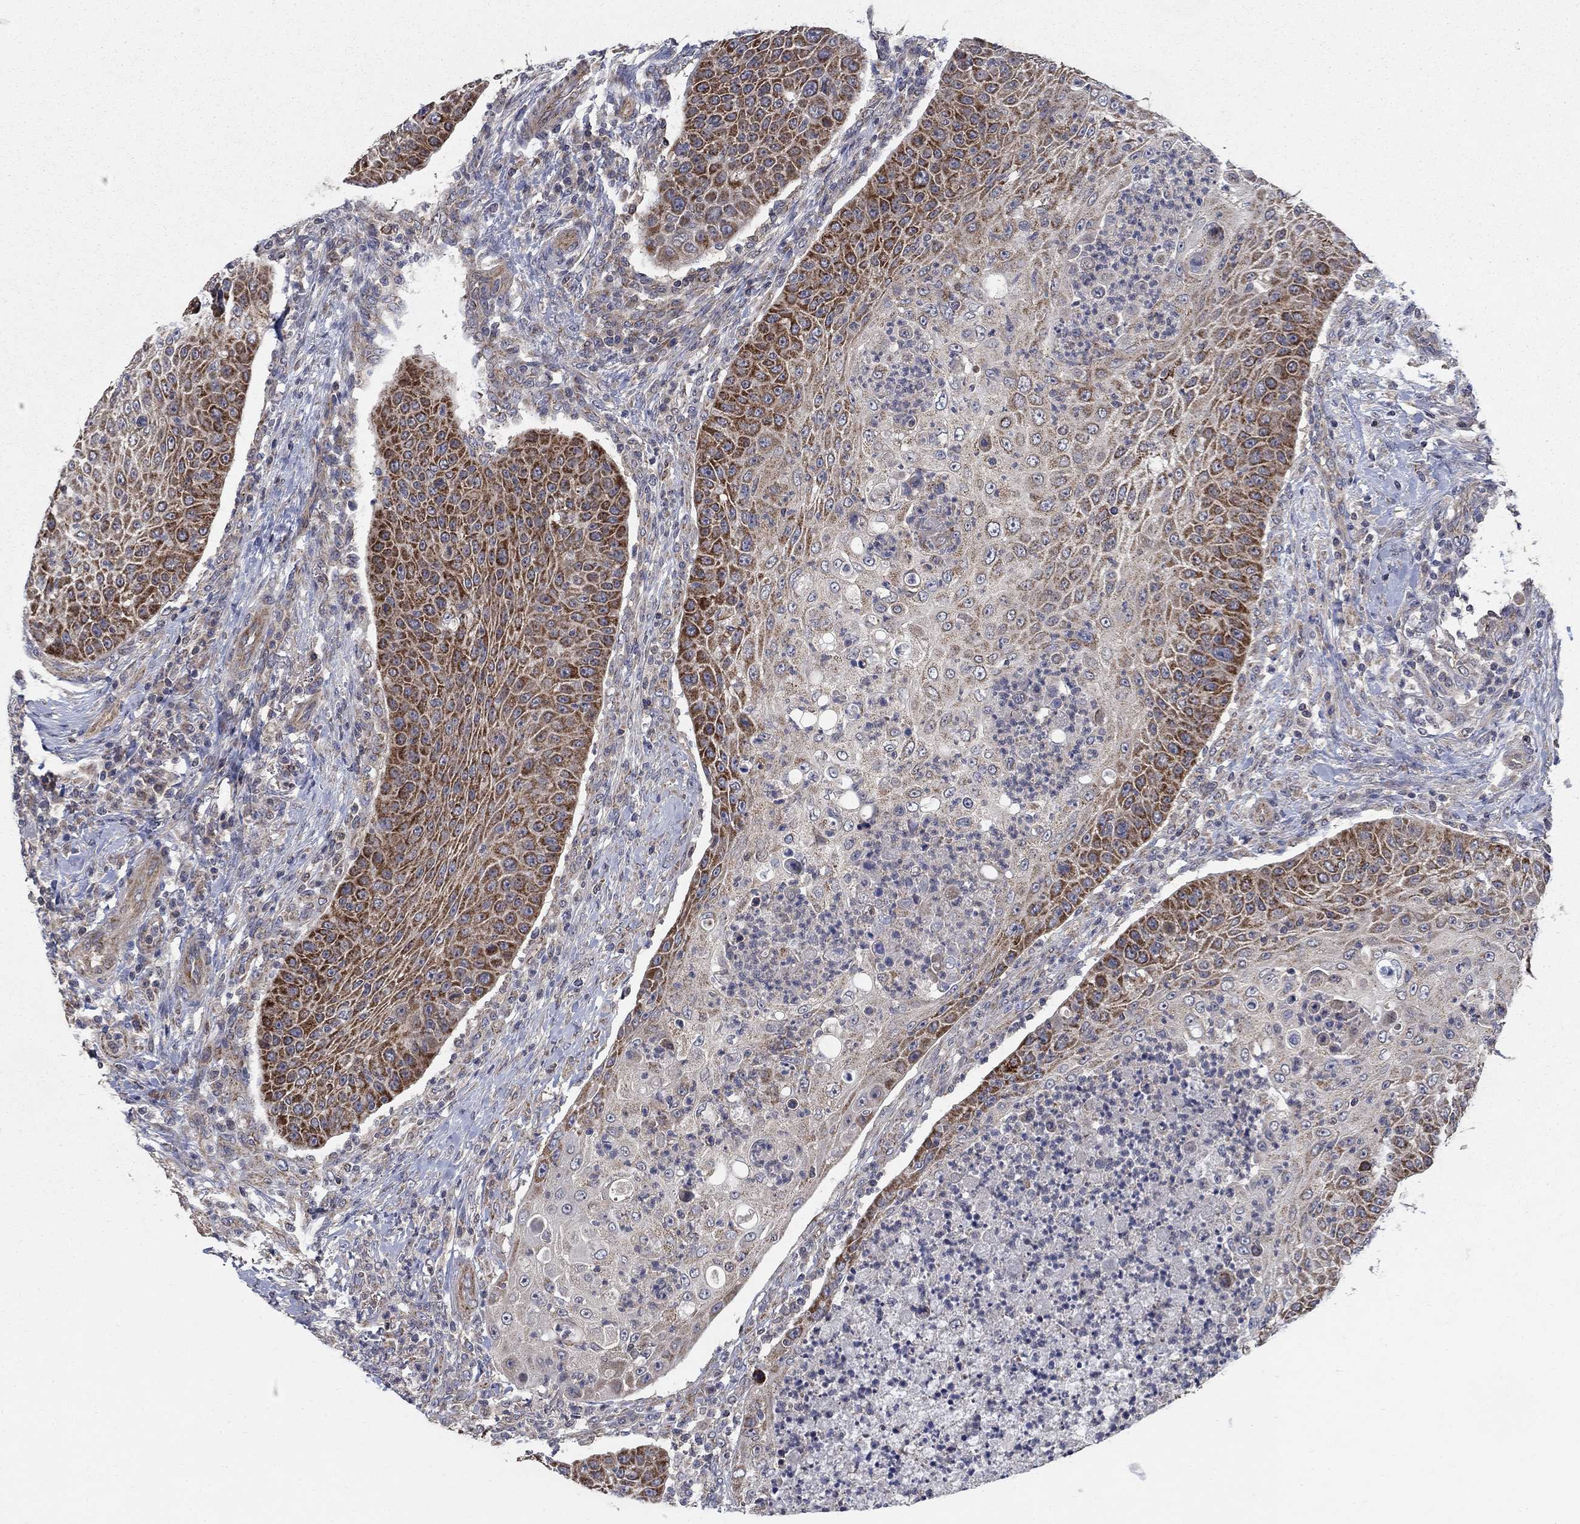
{"staining": {"intensity": "strong", "quantity": "25%-75%", "location": "cytoplasmic/membranous"}, "tissue": "head and neck cancer", "cell_type": "Tumor cells", "image_type": "cancer", "snomed": [{"axis": "morphology", "description": "Squamous cell carcinoma, NOS"}, {"axis": "topography", "description": "Head-Neck"}], "caption": "High-power microscopy captured an immunohistochemistry (IHC) image of head and neck cancer (squamous cell carcinoma), revealing strong cytoplasmic/membranous positivity in approximately 25%-75% of tumor cells. The staining is performed using DAB brown chromogen to label protein expression. The nuclei are counter-stained blue using hematoxylin.", "gene": "NME7", "patient": {"sex": "male", "age": 69}}